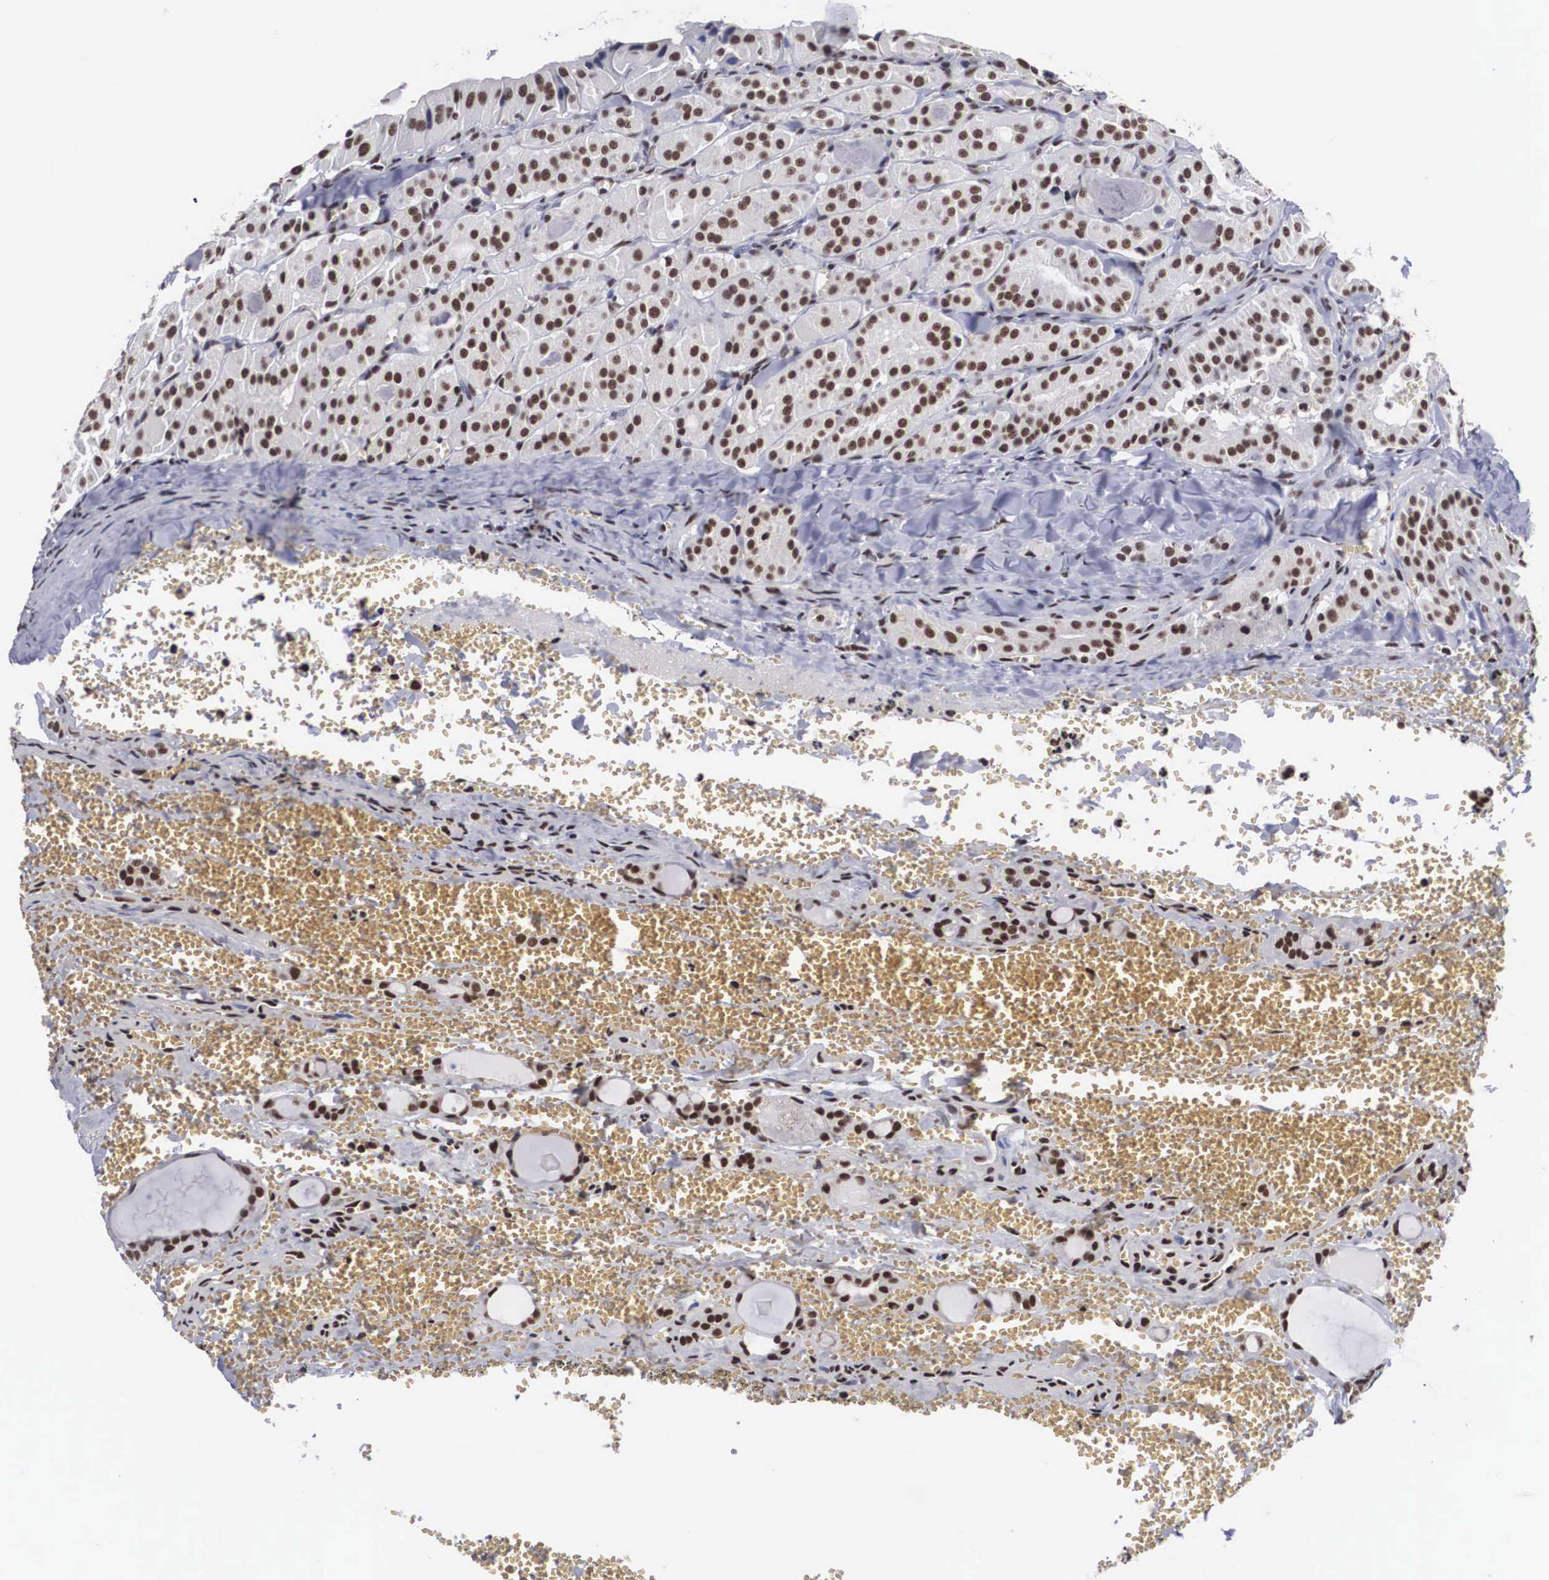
{"staining": {"intensity": "moderate", "quantity": ">75%", "location": "nuclear"}, "tissue": "thyroid cancer", "cell_type": "Tumor cells", "image_type": "cancer", "snomed": [{"axis": "morphology", "description": "Carcinoma, NOS"}, {"axis": "topography", "description": "Thyroid gland"}], "caption": "A high-resolution micrograph shows immunohistochemistry (IHC) staining of thyroid cancer, which exhibits moderate nuclear positivity in approximately >75% of tumor cells.", "gene": "ACIN1", "patient": {"sex": "male", "age": 76}}